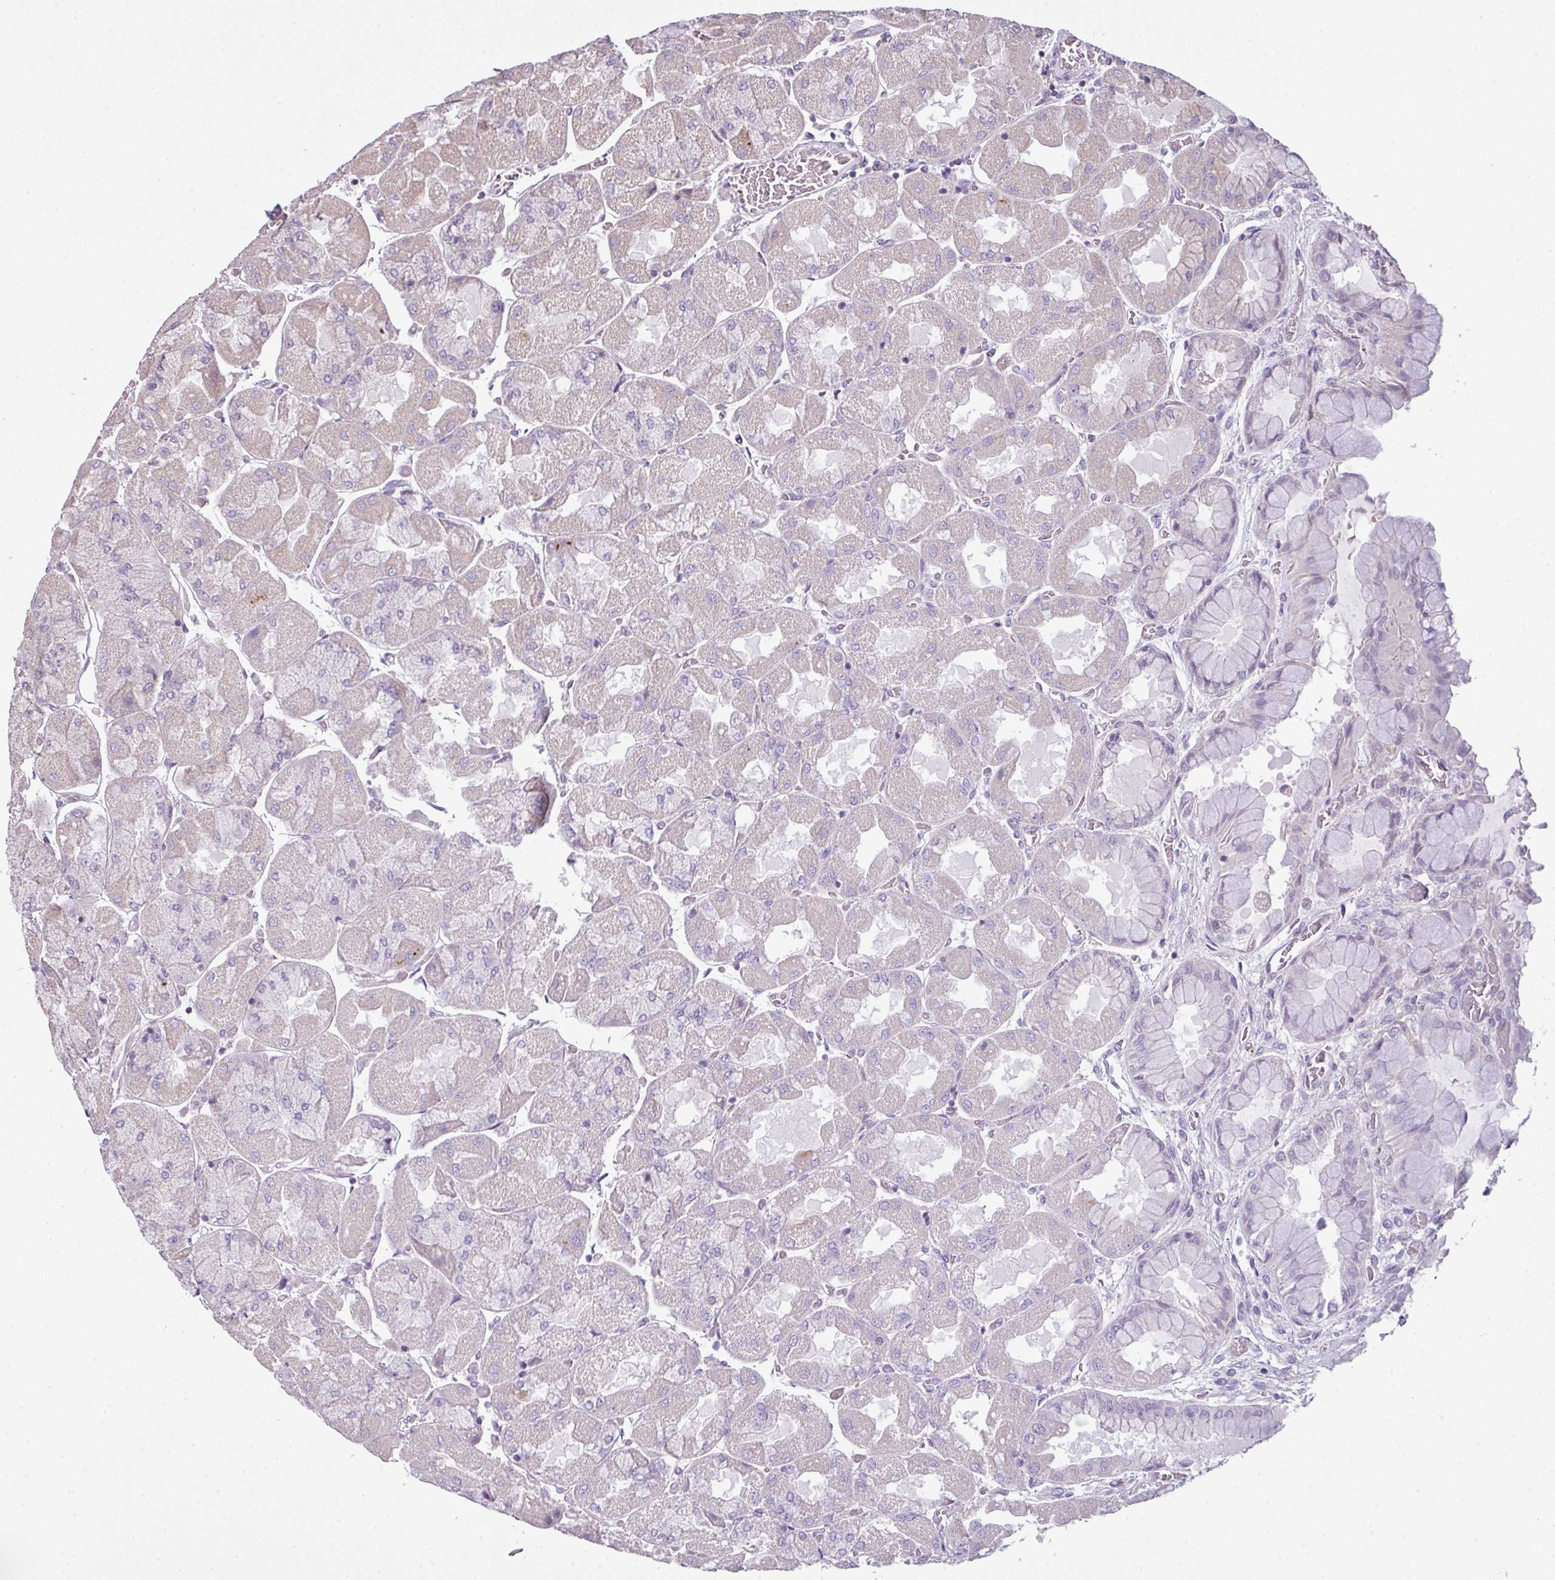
{"staining": {"intensity": "moderate", "quantity": "25%-75%", "location": "nuclear"}, "tissue": "stomach", "cell_type": "Glandular cells", "image_type": "normal", "snomed": [{"axis": "morphology", "description": "Normal tissue, NOS"}, {"axis": "topography", "description": "Stomach"}], "caption": "IHC micrograph of benign stomach stained for a protein (brown), which exhibits medium levels of moderate nuclear expression in about 25%-75% of glandular cells.", "gene": "DERPC", "patient": {"sex": "female", "age": 61}}